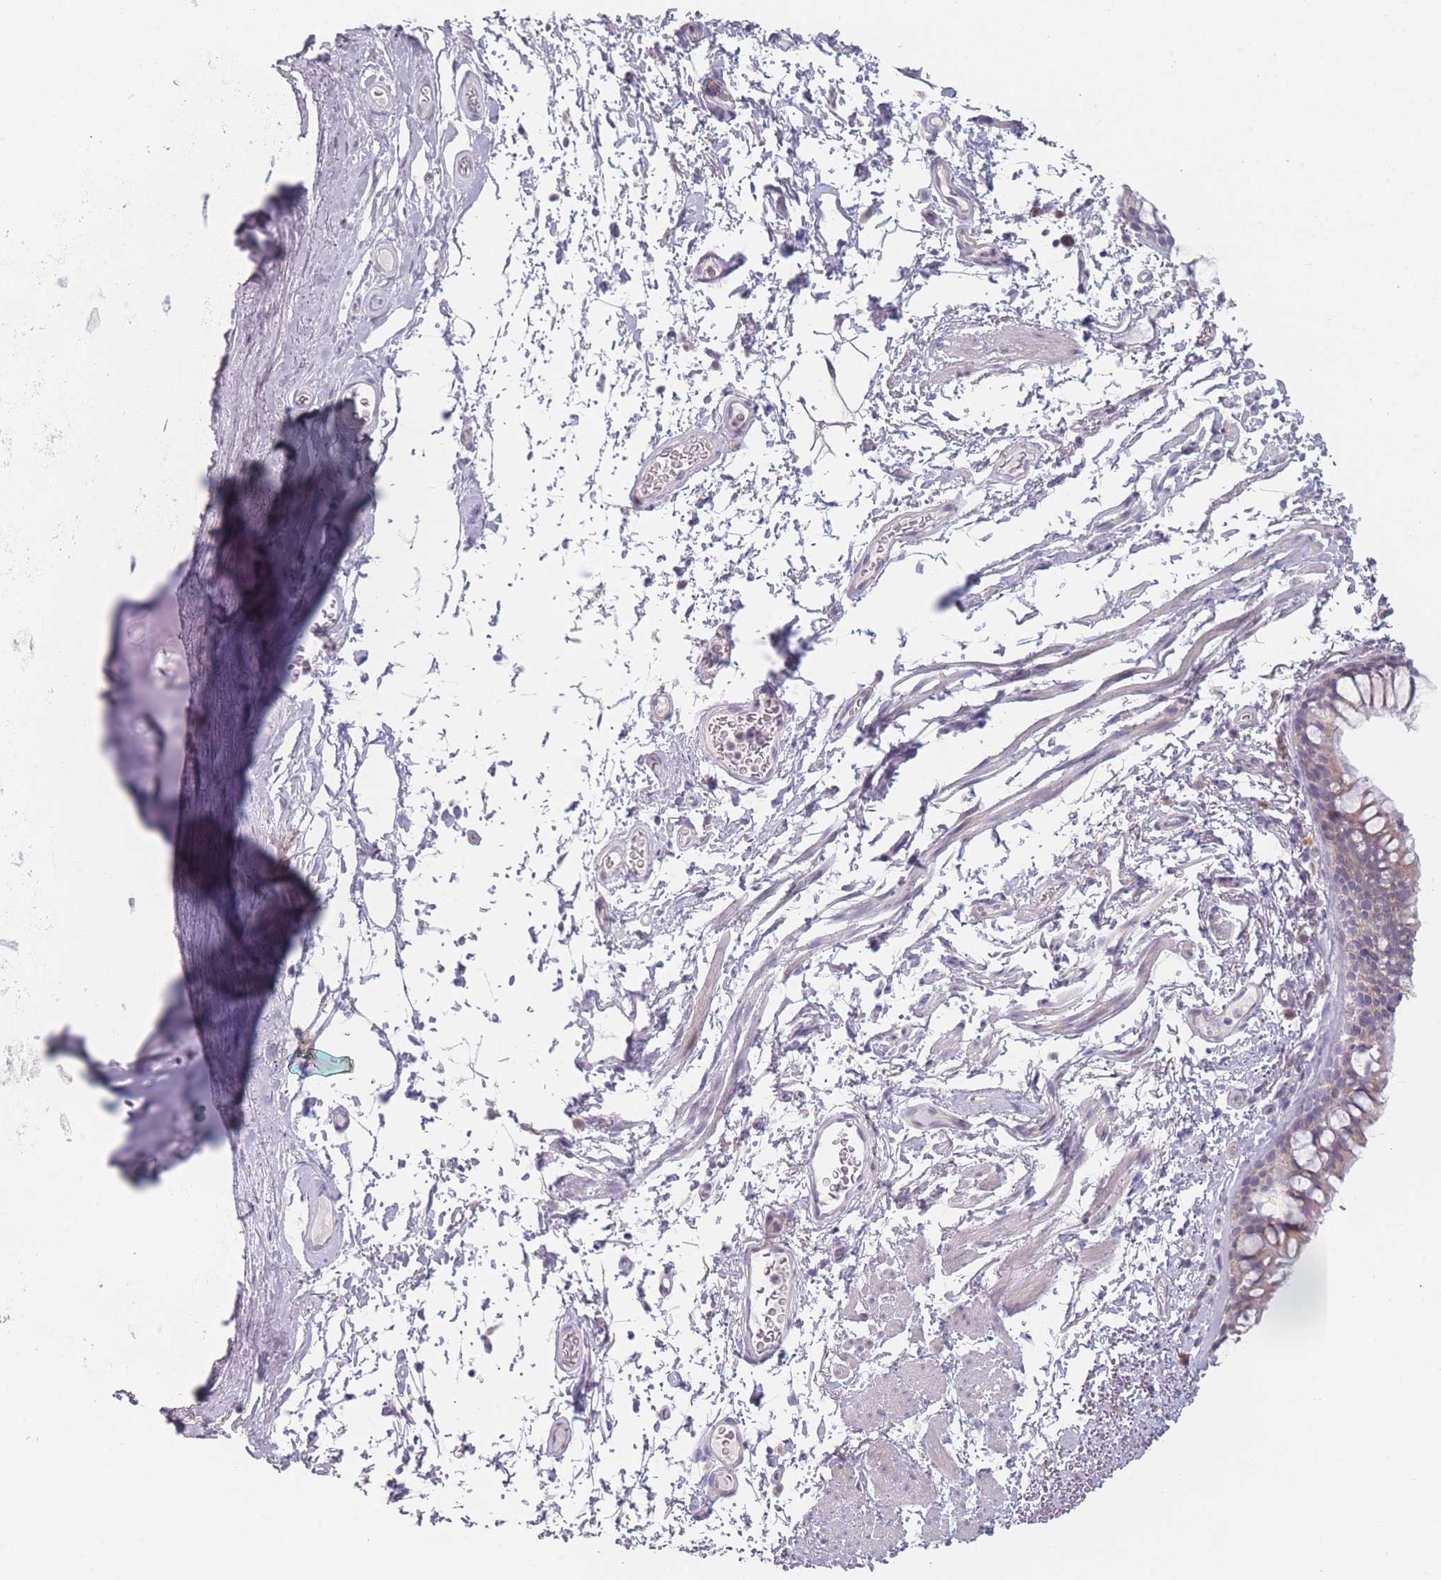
{"staining": {"intensity": "weak", "quantity": "25%-75%", "location": "cytoplasmic/membranous"}, "tissue": "bronchus", "cell_type": "Respiratory epithelial cells", "image_type": "normal", "snomed": [{"axis": "morphology", "description": "Normal tissue, NOS"}, {"axis": "topography", "description": "Cartilage tissue"}, {"axis": "topography", "description": "Bronchus"}], "caption": "Protein expression analysis of unremarkable bronchus exhibits weak cytoplasmic/membranous expression in about 25%-75% of respiratory epithelial cells.", "gene": "RASL10B", "patient": {"sex": "female", "age": 73}}